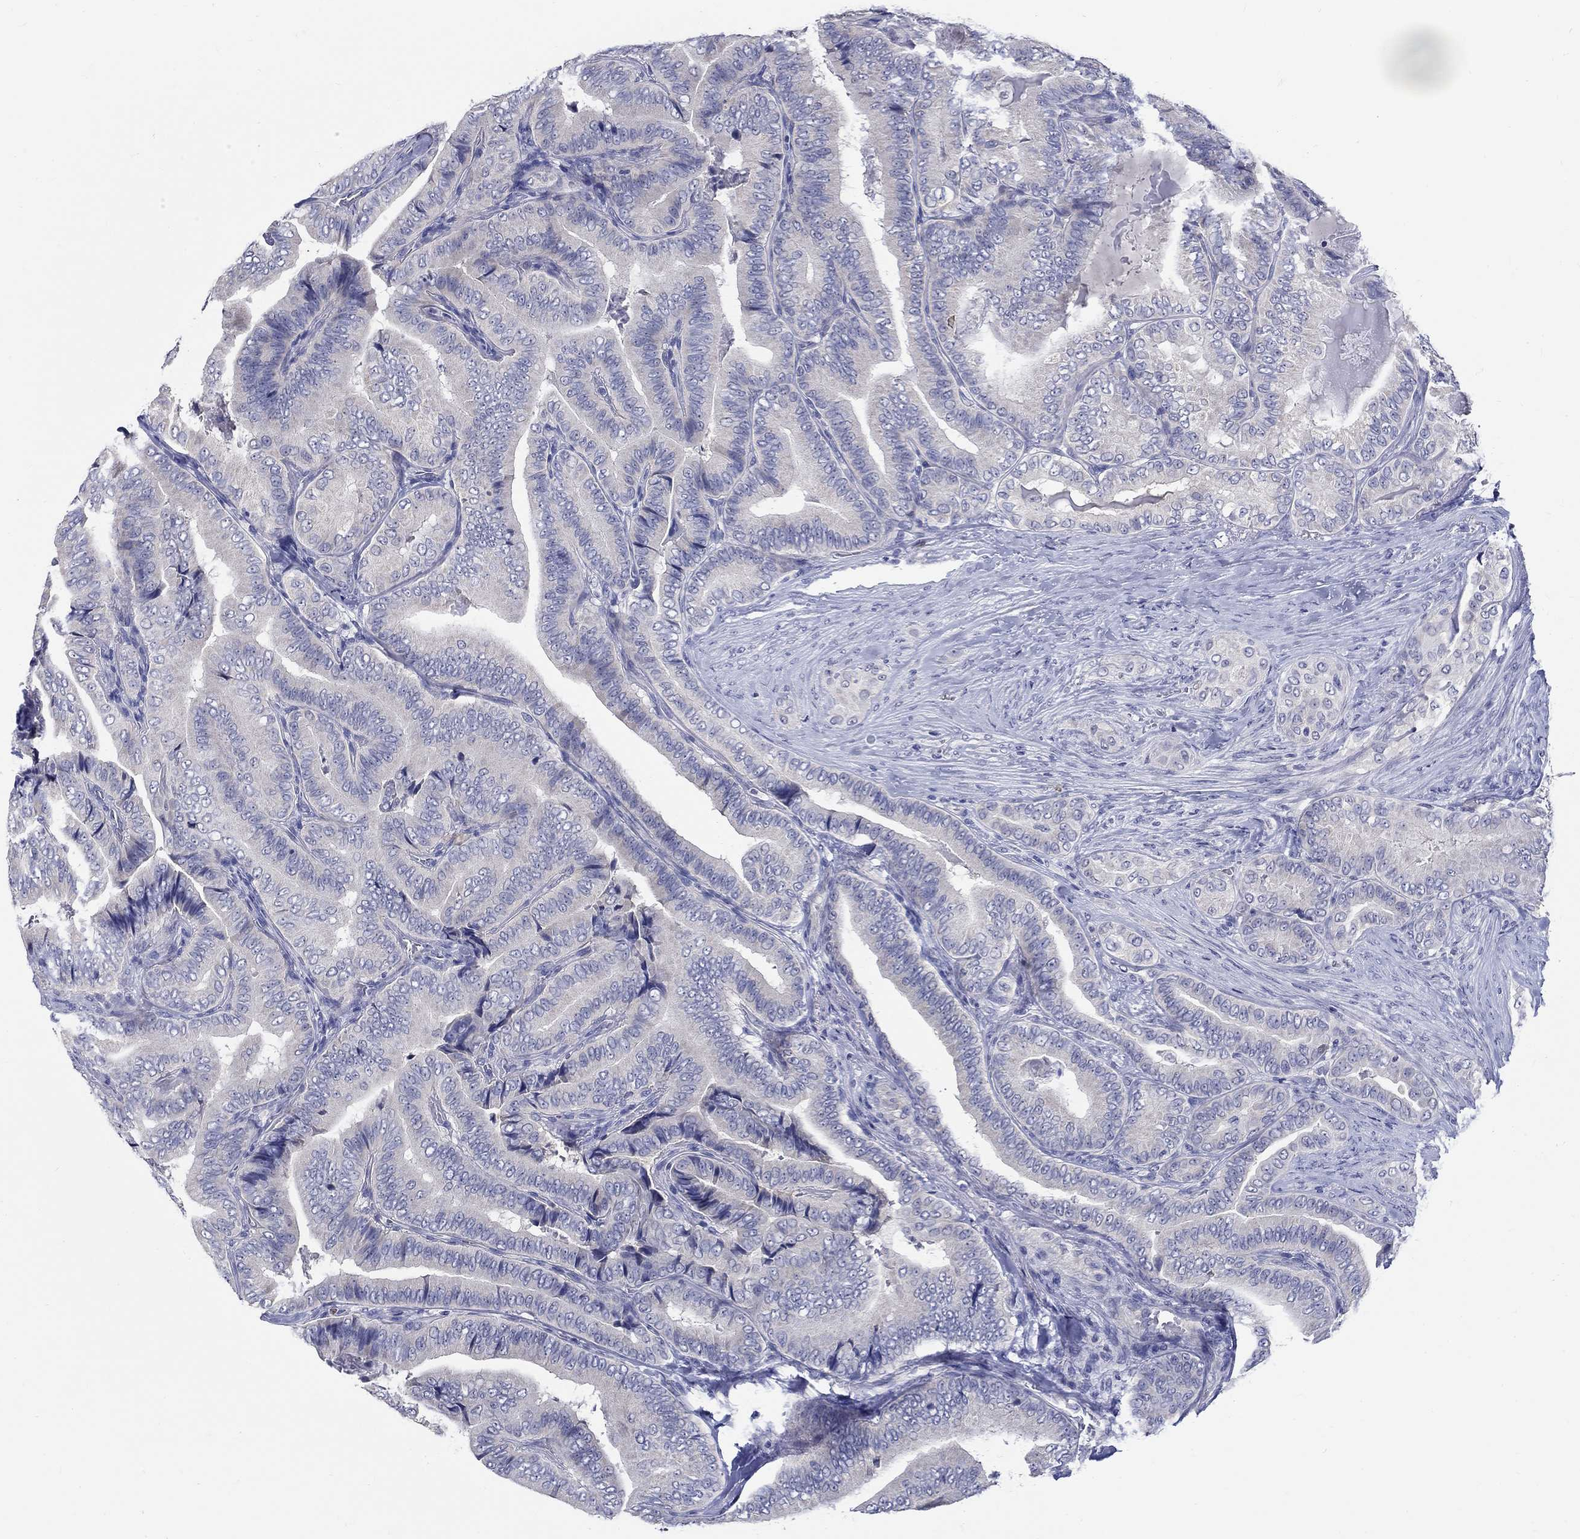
{"staining": {"intensity": "negative", "quantity": "none", "location": "none"}, "tissue": "thyroid cancer", "cell_type": "Tumor cells", "image_type": "cancer", "snomed": [{"axis": "morphology", "description": "Papillary adenocarcinoma, NOS"}, {"axis": "topography", "description": "Thyroid gland"}], "caption": "An image of papillary adenocarcinoma (thyroid) stained for a protein exhibits no brown staining in tumor cells.", "gene": "SLC30A3", "patient": {"sex": "male", "age": 61}}